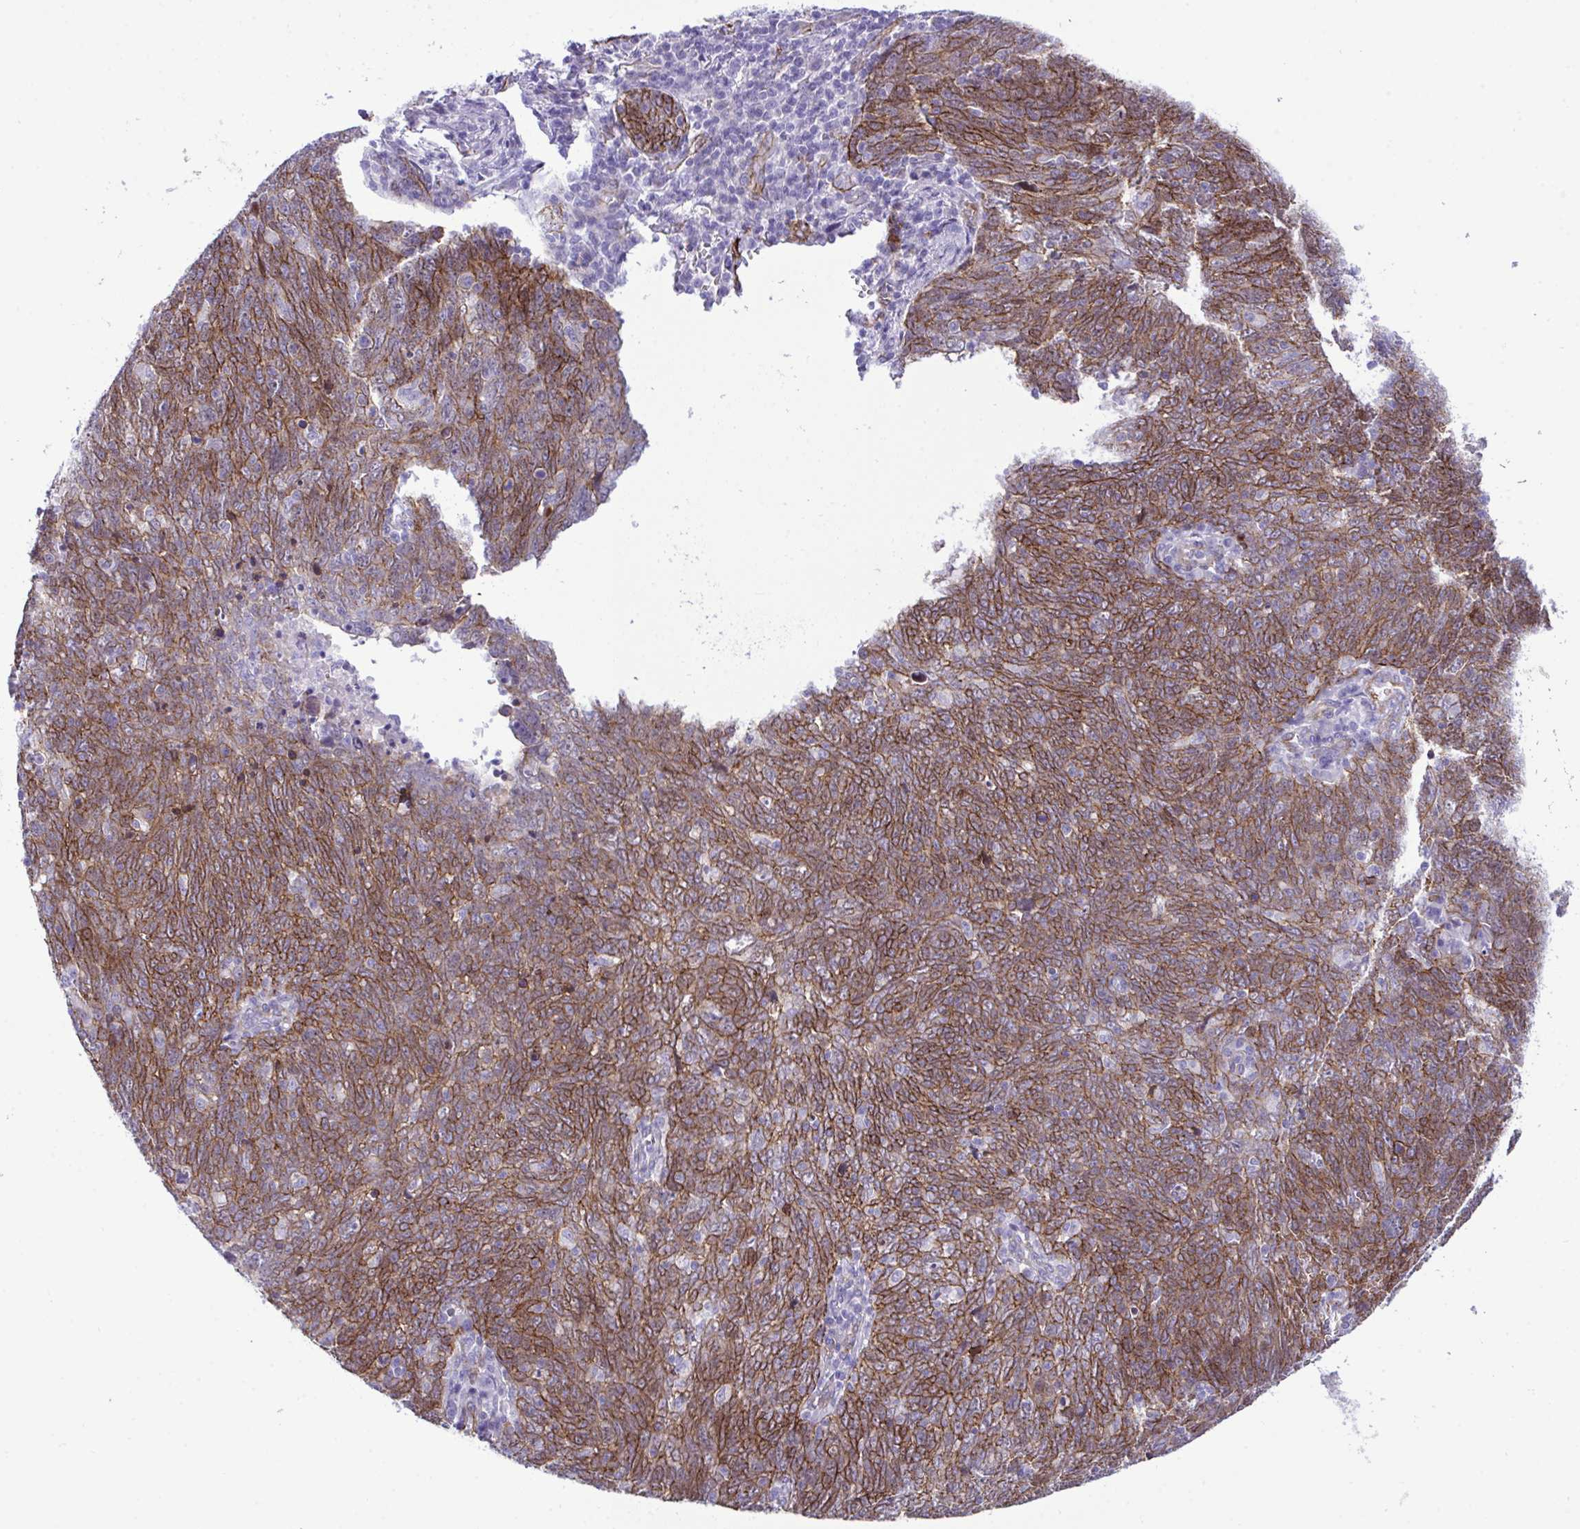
{"staining": {"intensity": "strong", "quantity": ">75%", "location": "cytoplasmic/membranous"}, "tissue": "lung cancer", "cell_type": "Tumor cells", "image_type": "cancer", "snomed": [{"axis": "morphology", "description": "Squamous cell carcinoma, NOS"}, {"axis": "topography", "description": "Lung"}], "caption": "This image displays lung squamous cell carcinoma stained with immunohistochemistry (IHC) to label a protein in brown. The cytoplasmic/membranous of tumor cells show strong positivity for the protein. Nuclei are counter-stained blue.", "gene": "SYNPO2L", "patient": {"sex": "female", "age": 72}}